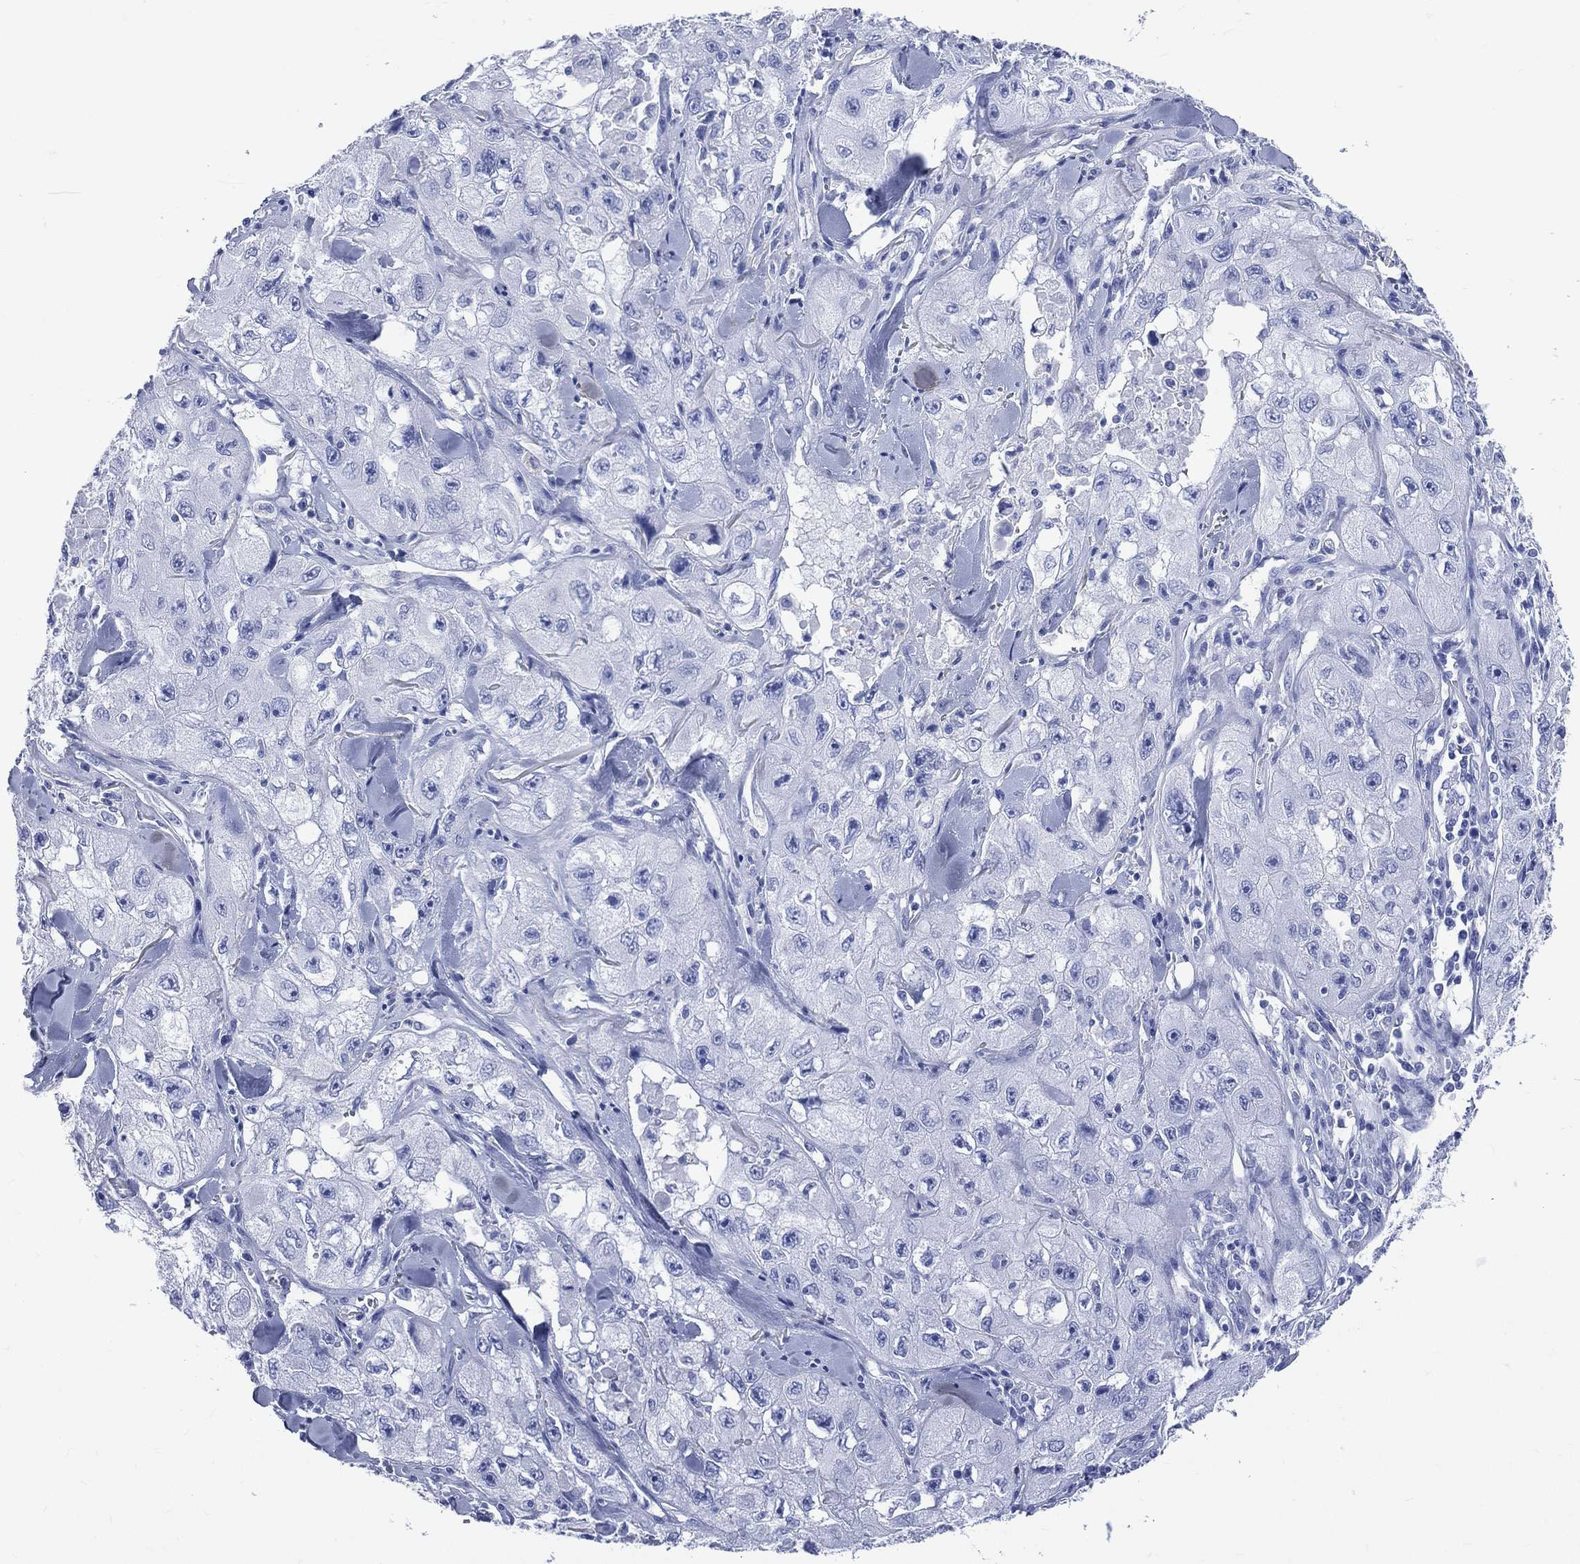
{"staining": {"intensity": "negative", "quantity": "none", "location": "none"}, "tissue": "skin cancer", "cell_type": "Tumor cells", "image_type": "cancer", "snomed": [{"axis": "morphology", "description": "Squamous cell carcinoma, NOS"}, {"axis": "topography", "description": "Skin"}, {"axis": "topography", "description": "Subcutis"}], "caption": "Immunohistochemical staining of human skin squamous cell carcinoma exhibits no significant expression in tumor cells. (Brightfield microscopy of DAB immunohistochemistry (IHC) at high magnification).", "gene": "SYP", "patient": {"sex": "male", "age": 73}}